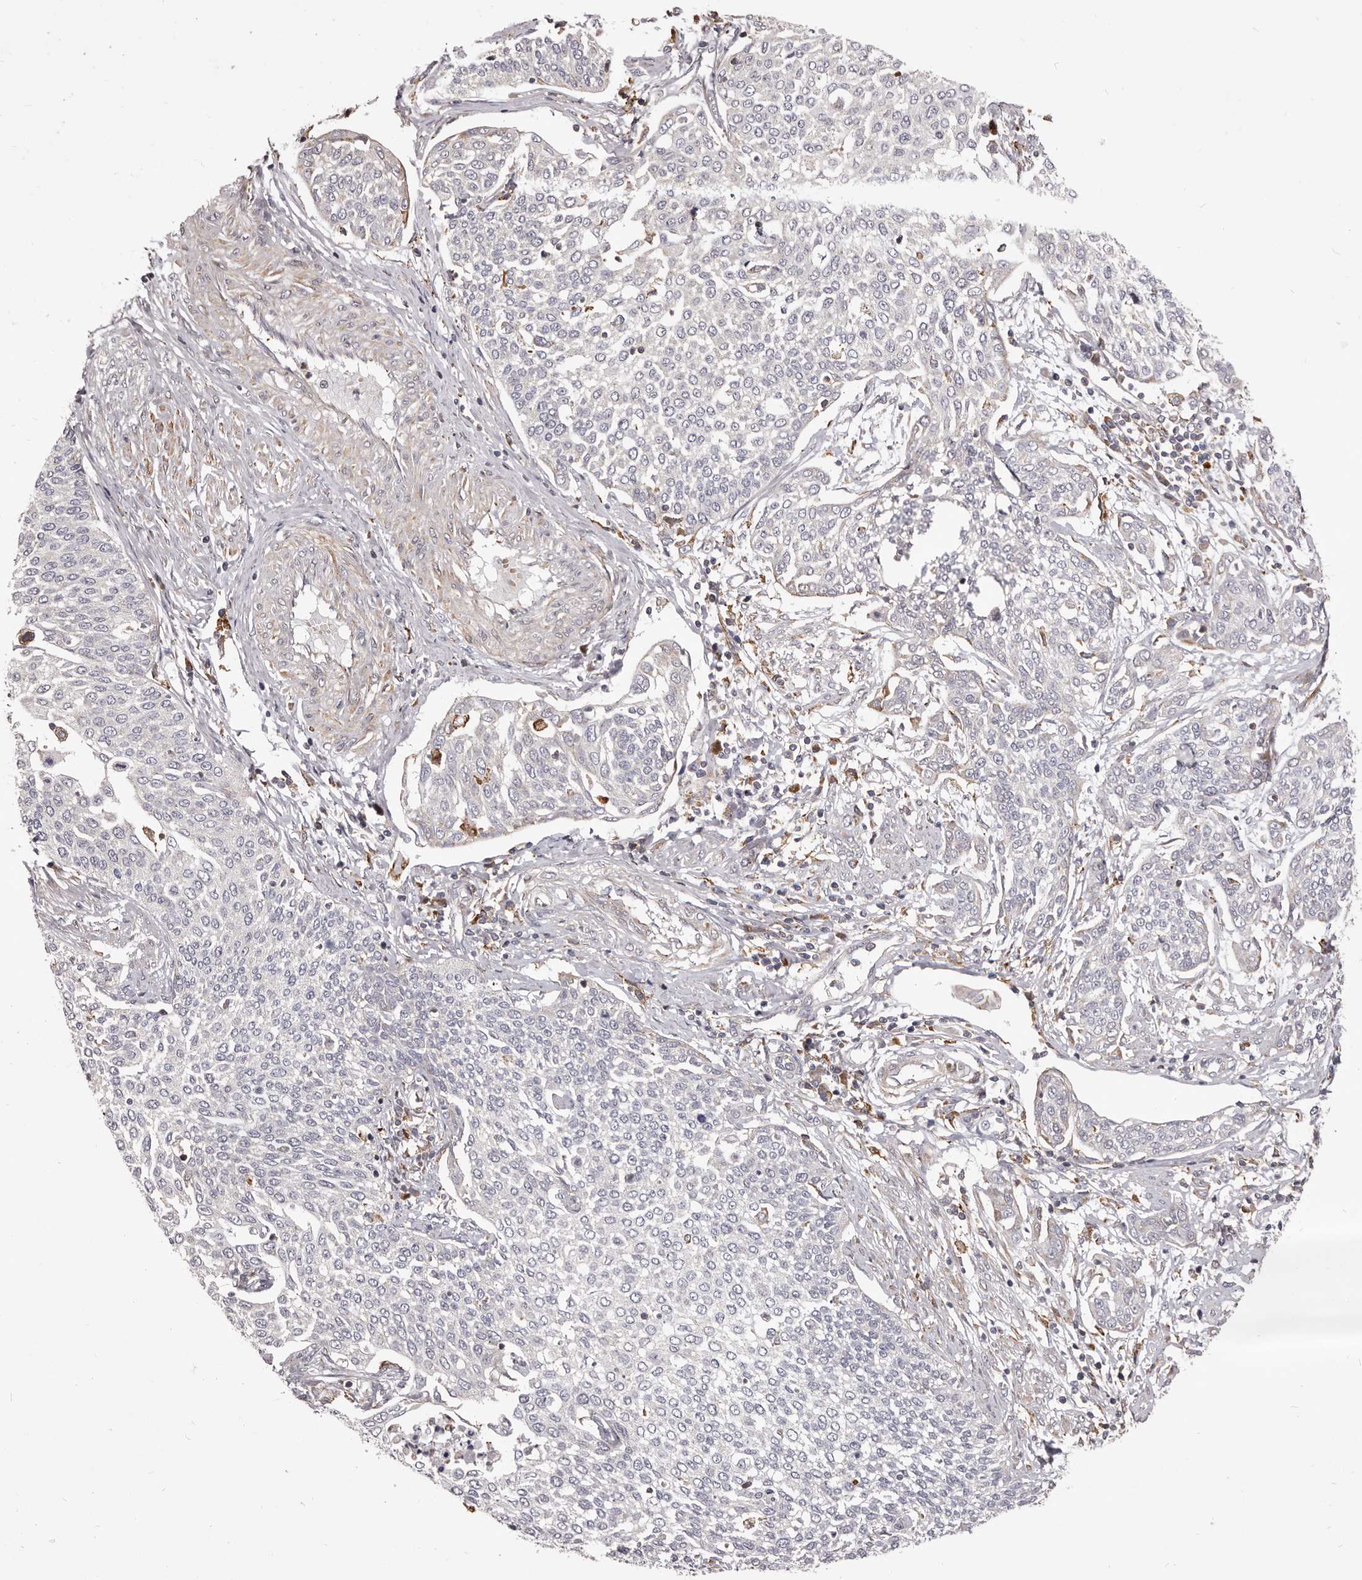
{"staining": {"intensity": "negative", "quantity": "none", "location": "none"}, "tissue": "cervical cancer", "cell_type": "Tumor cells", "image_type": "cancer", "snomed": [{"axis": "morphology", "description": "Squamous cell carcinoma, NOS"}, {"axis": "topography", "description": "Cervix"}], "caption": "IHC of squamous cell carcinoma (cervical) displays no expression in tumor cells.", "gene": "ALPK1", "patient": {"sex": "female", "age": 34}}